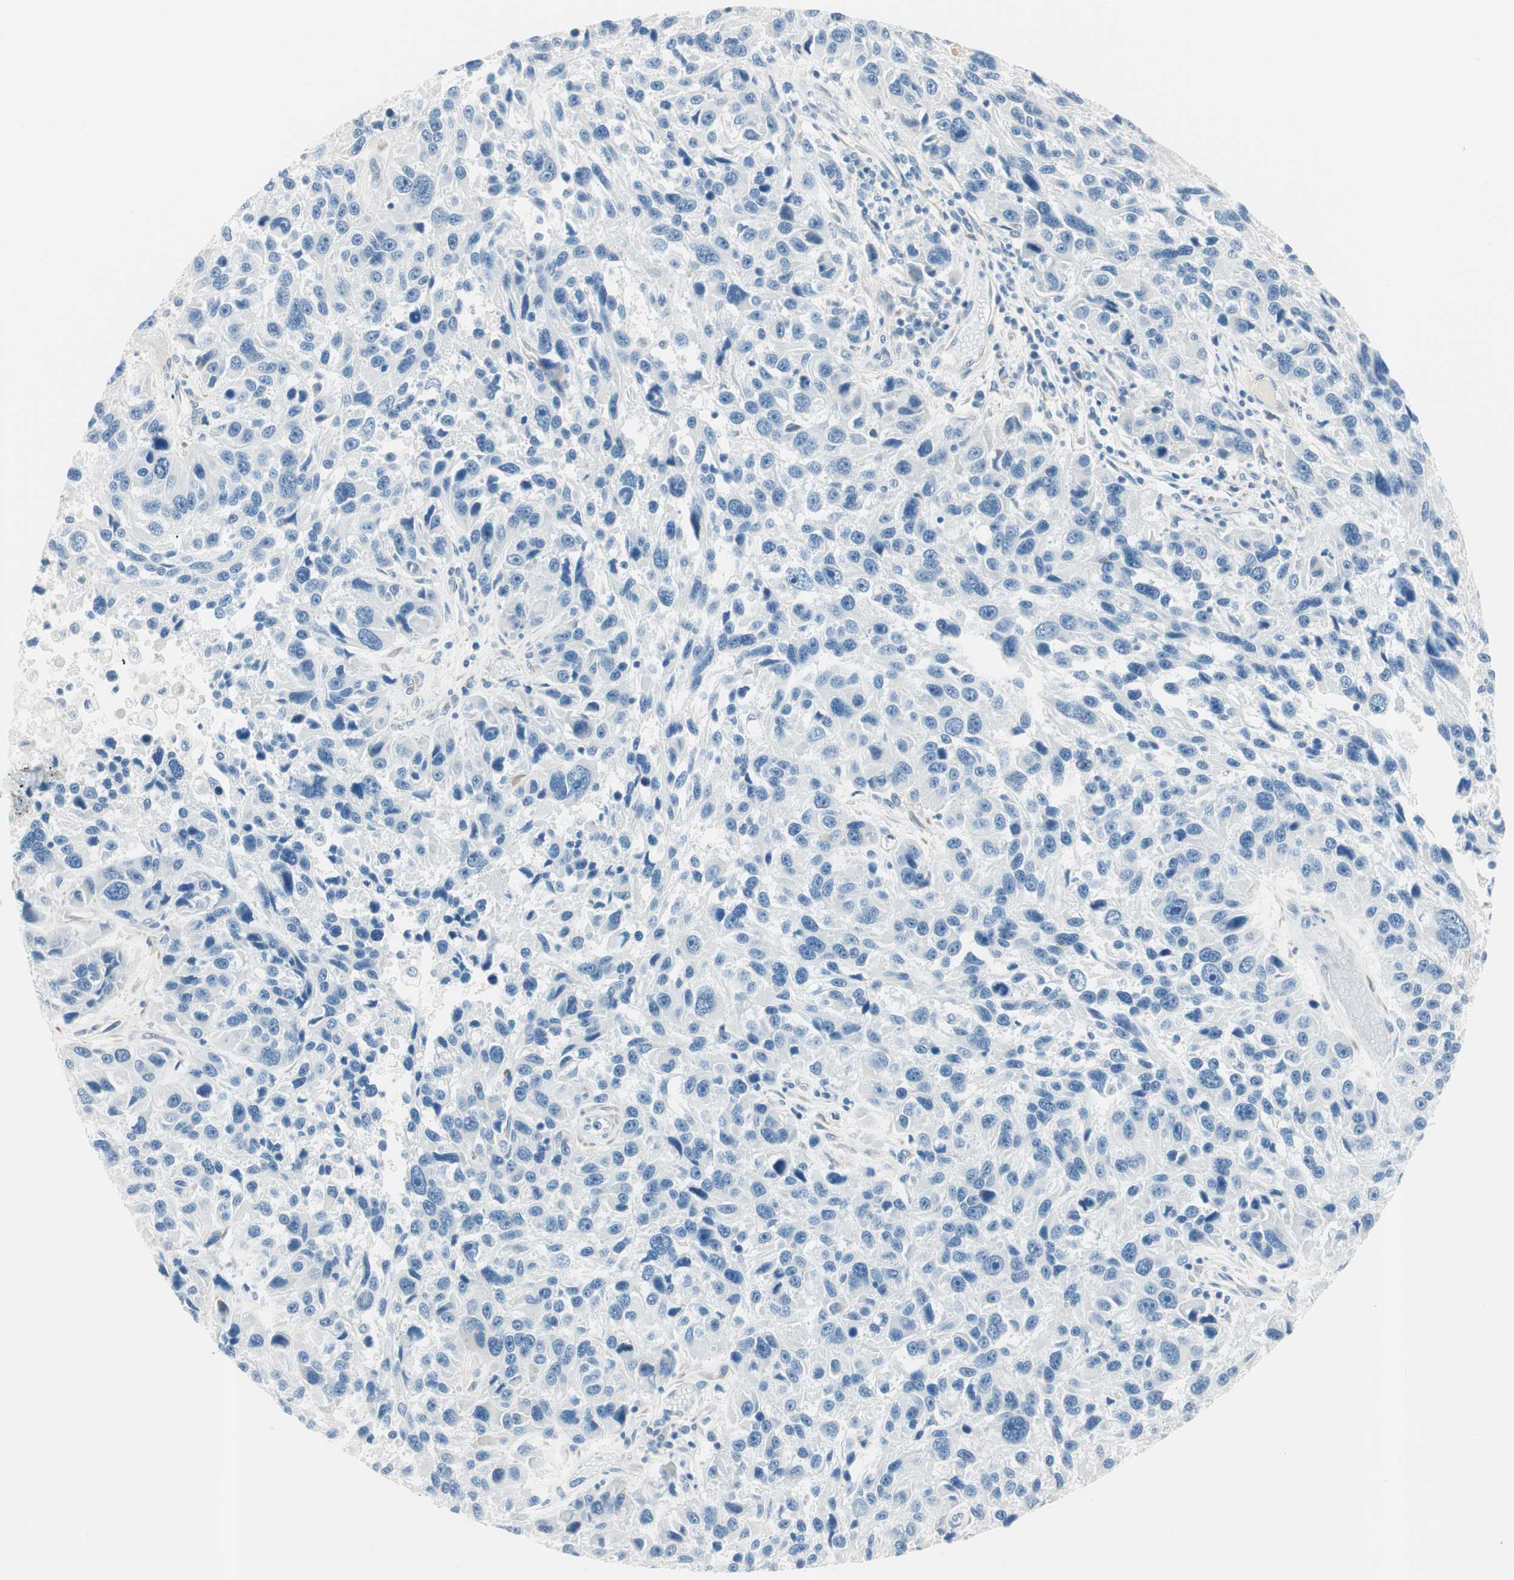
{"staining": {"intensity": "negative", "quantity": "none", "location": "none"}, "tissue": "melanoma", "cell_type": "Tumor cells", "image_type": "cancer", "snomed": [{"axis": "morphology", "description": "Malignant melanoma, NOS"}, {"axis": "topography", "description": "Skin"}], "caption": "Human malignant melanoma stained for a protein using immunohistochemistry (IHC) reveals no positivity in tumor cells.", "gene": "CDK3", "patient": {"sex": "male", "age": 53}}